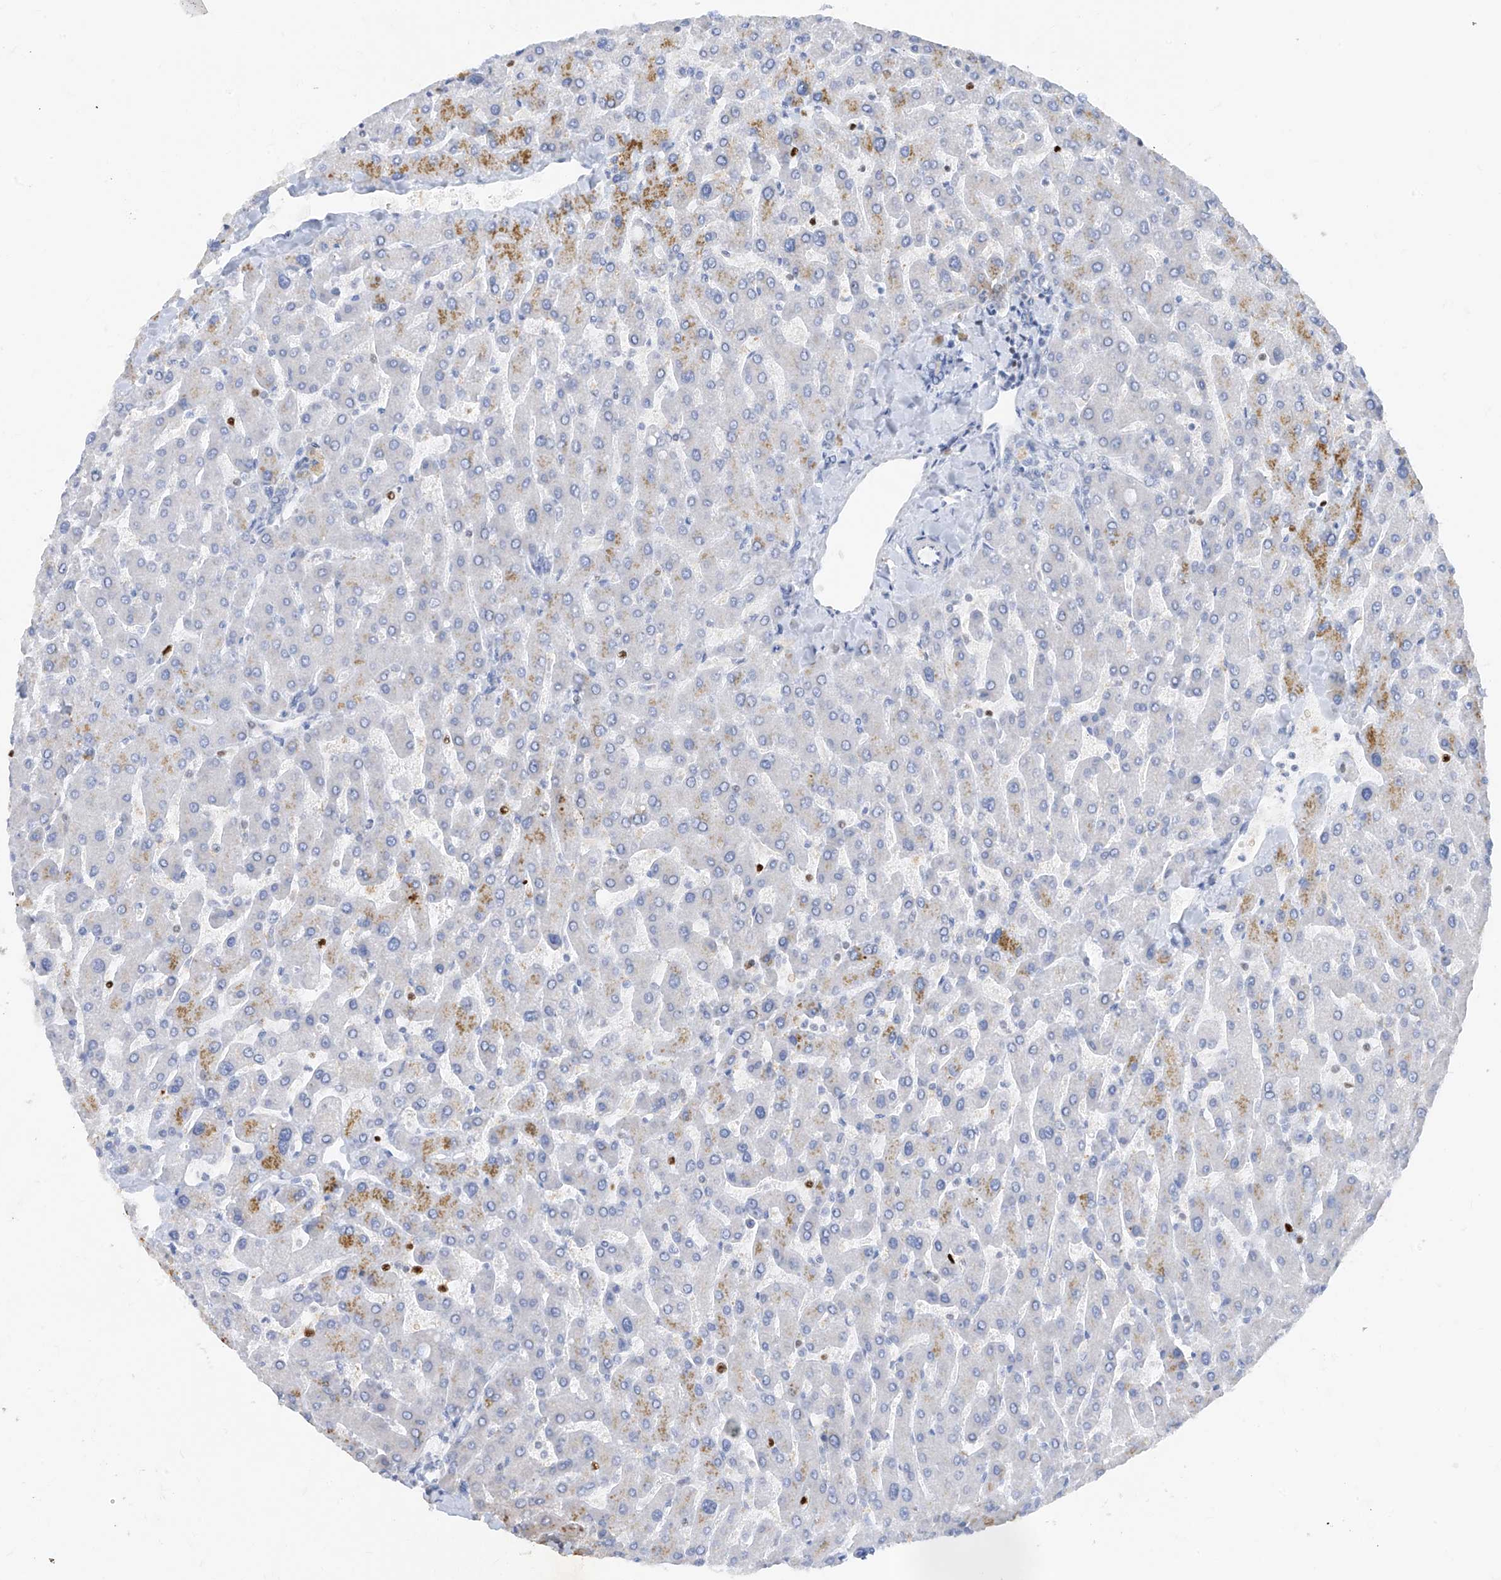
{"staining": {"intensity": "negative", "quantity": "none", "location": "none"}, "tissue": "liver", "cell_type": "Cholangiocytes", "image_type": "normal", "snomed": [{"axis": "morphology", "description": "Normal tissue, NOS"}, {"axis": "topography", "description": "Liver"}], "caption": "Immunohistochemistry image of benign human liver stained for a protein (brown), which demonstrates no positivity in cholangiocytes. (DAB IHC visualized using brightfield microscopy, high magnification).", "gene": "TBX21", "patient": {"sex": "male", "age": 55}}